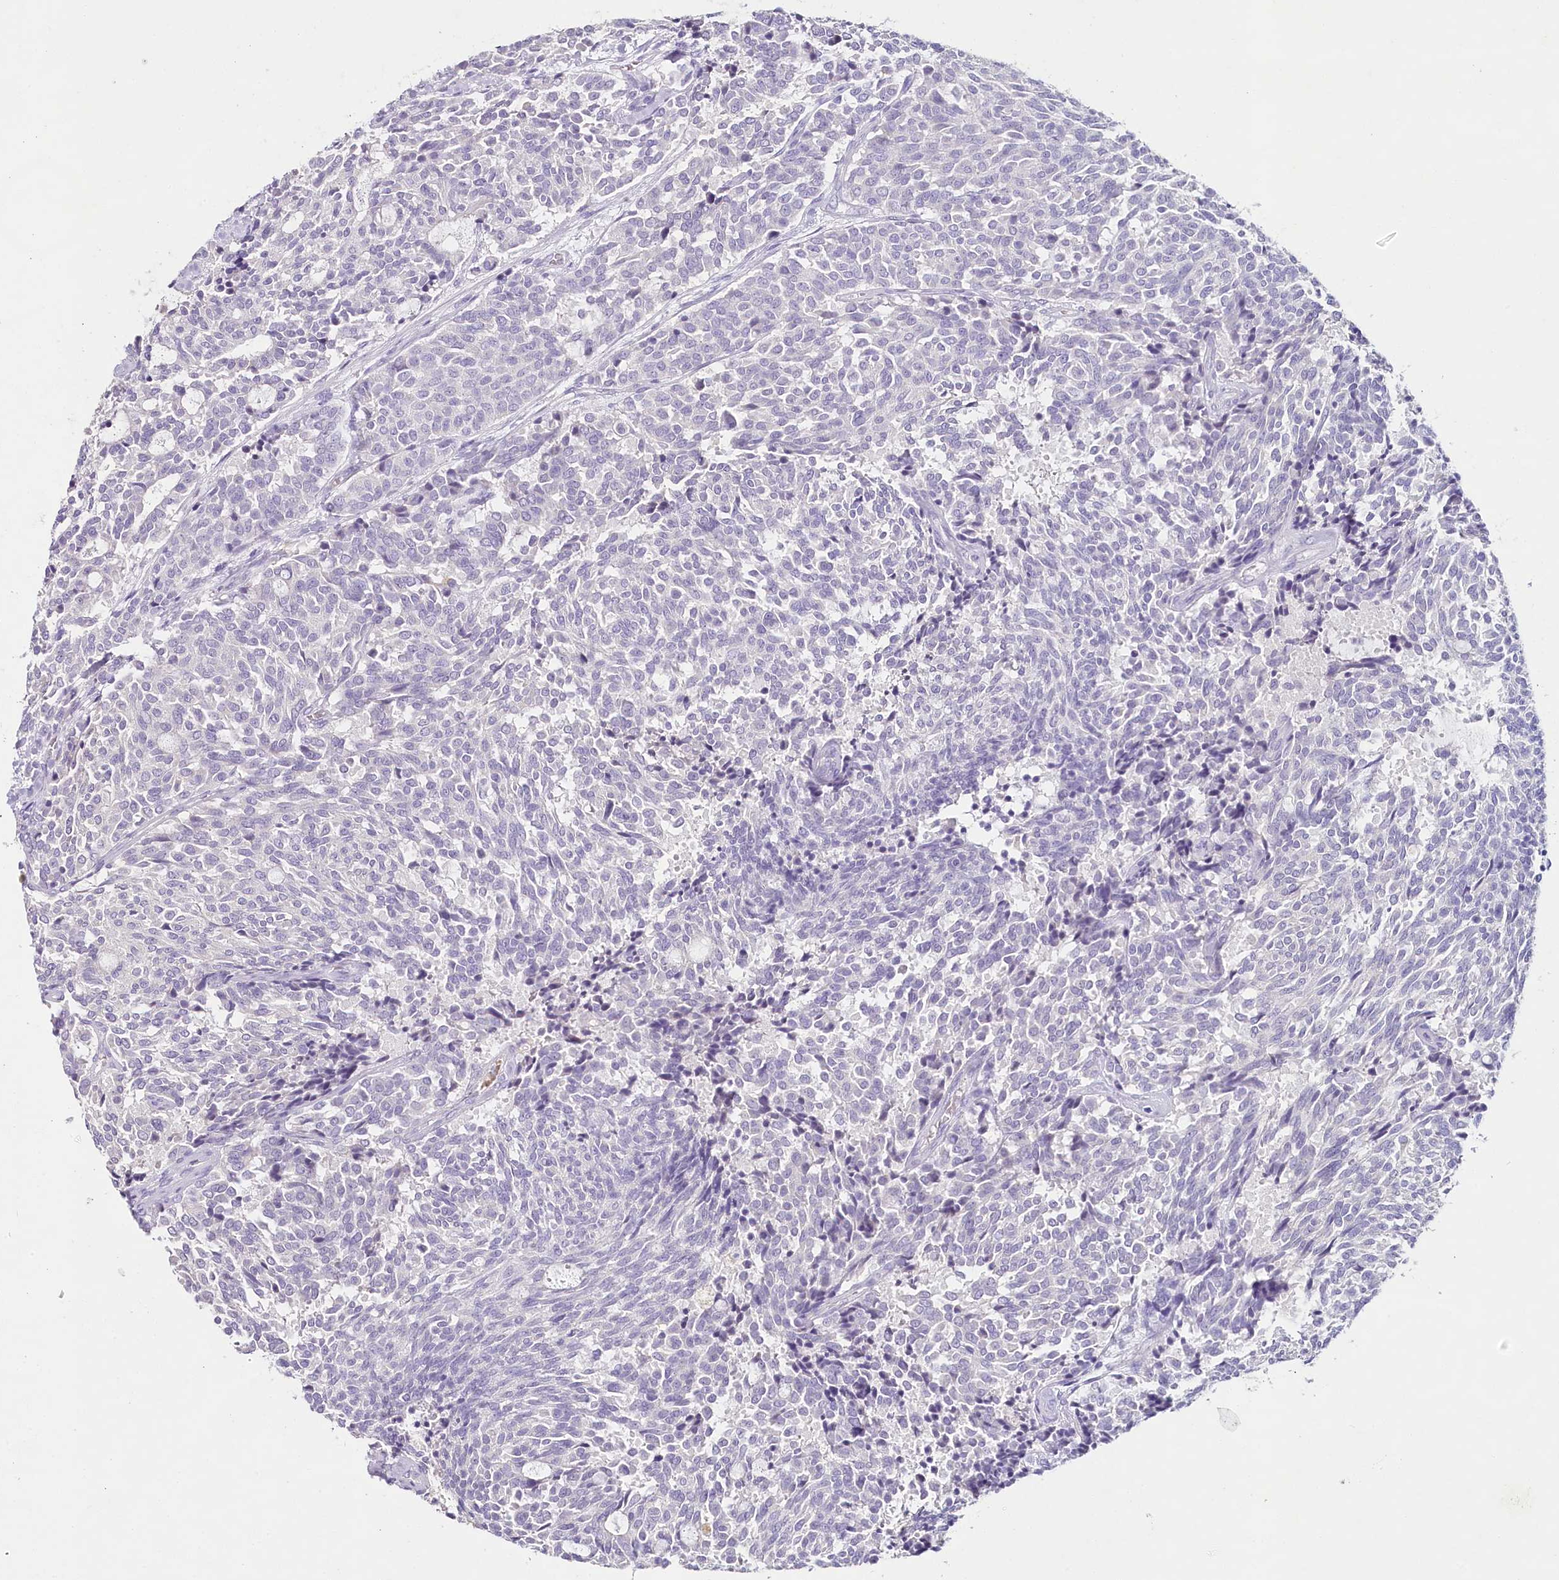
{"staining": {"intensity": "negative", "quantity": "none", "location": "none"}, "tissue": "carcinoid", "cell_type": "Tumor cells", "image_type": "cancer", "snomed": [{"axis": "morphology", "description": "Carcinoid, malignant, NOS"}, {"axis": "topography", "description": "Pancreas"}], "caption": "This is an immunohistochemistry (IHC) image of human carcinoid. There is no staining in tumor cells.", "gene": "HPD", "patient": {"sex": "female", "age": 54}}